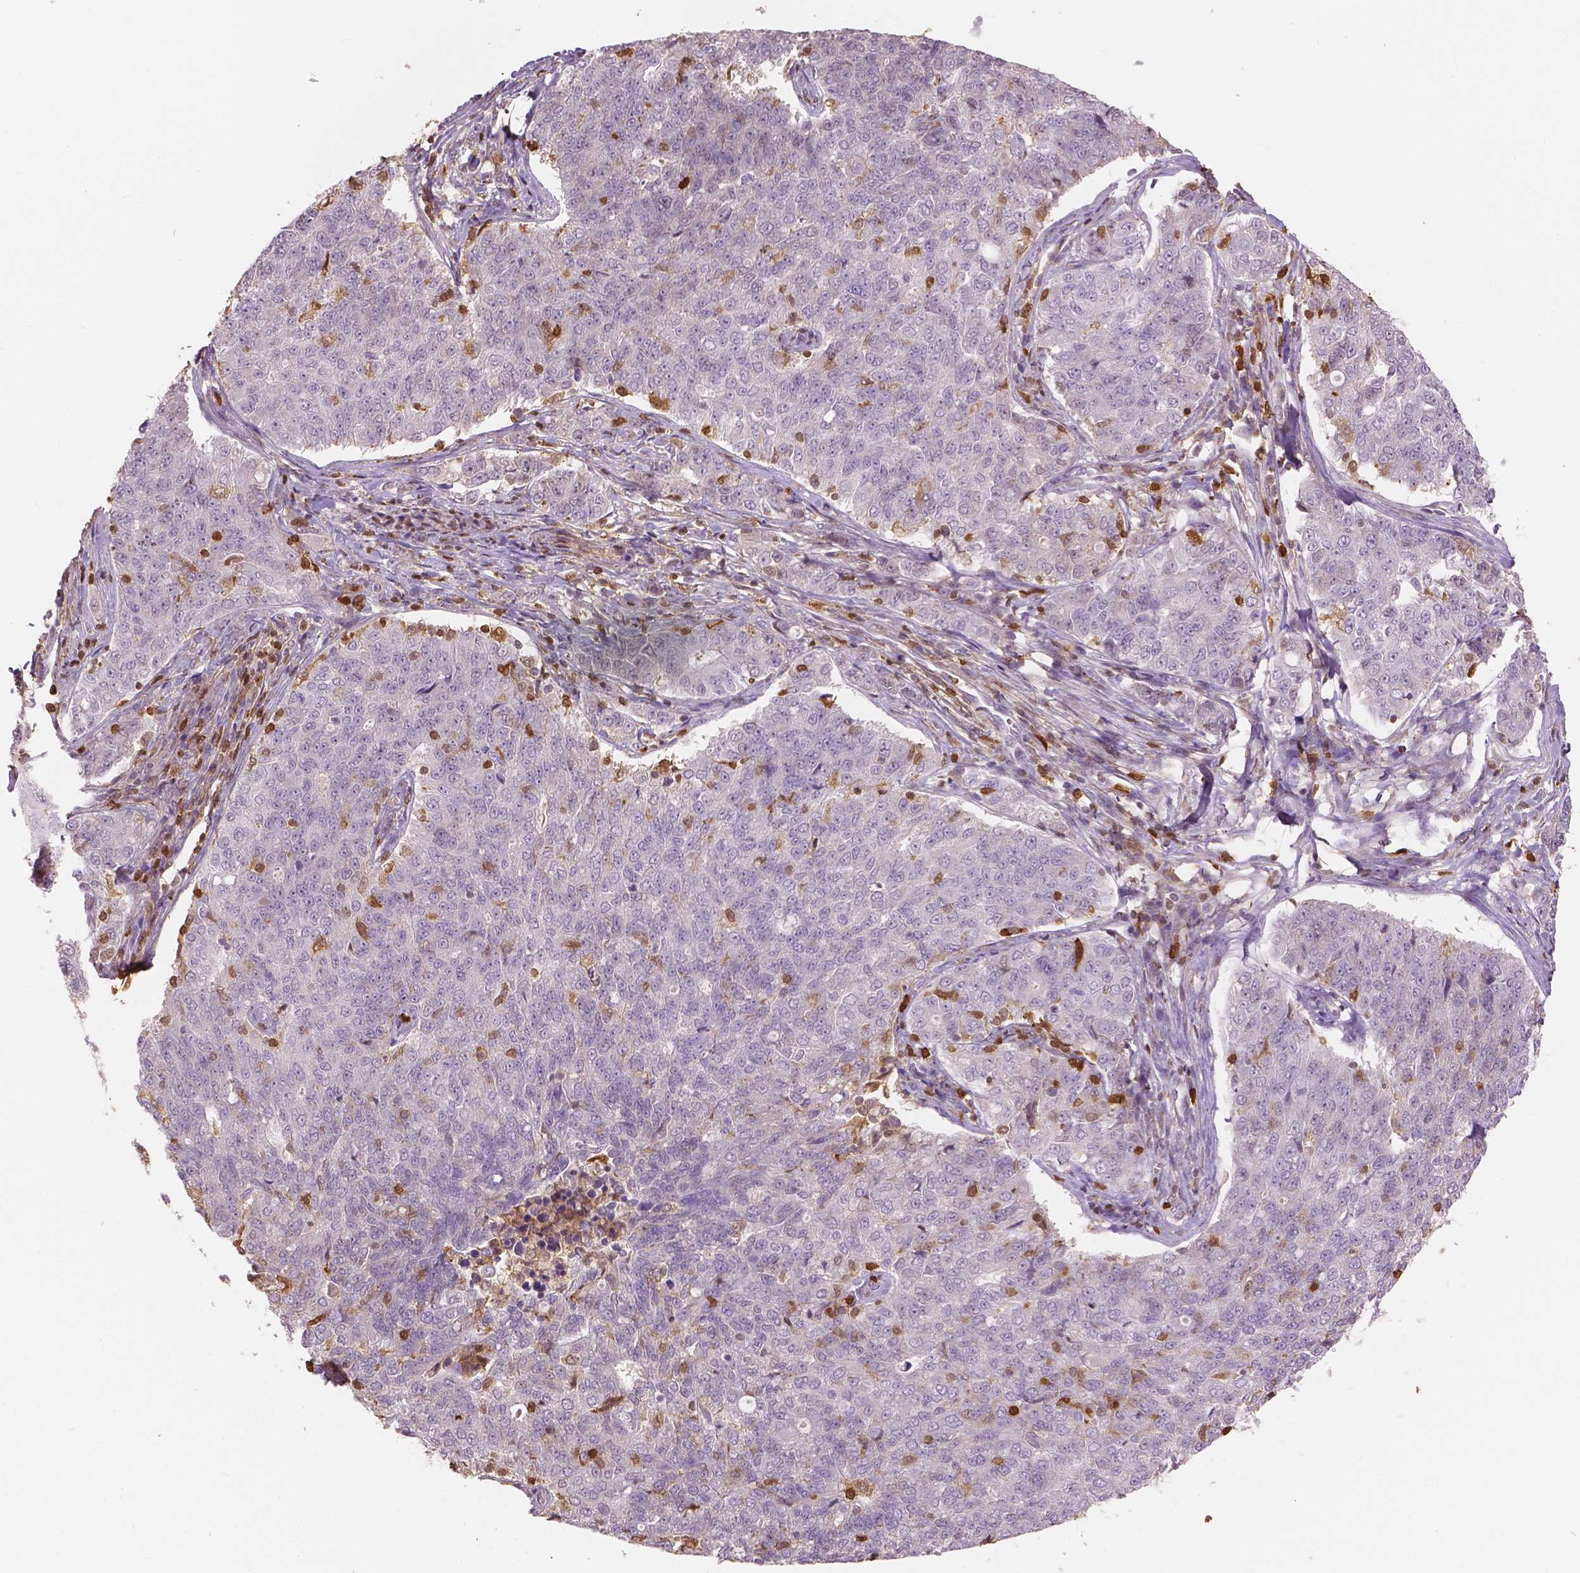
{"staining": {"intensity": "negative", "quantity": "none", "location": "none"}, "tissue": "endometrial cancer", "cell_type": "Tumor cells", "image_type": "cancer", "snomed": [{"axis": "morphology", "description": "Adenocarcinoma, NOS"}, {"axis": "topography", "description": "Endometrium"}], "caption": "This histopathology image is of endometrial cancer stained with IHC to label a protein in brown with the nuclei are counter-stained blue. There is no staining in tumor cells. (DAB immunohistochemistry, high magnification).", "gene": "S100A4", "patient": {"sex": "female", "age": 43}}